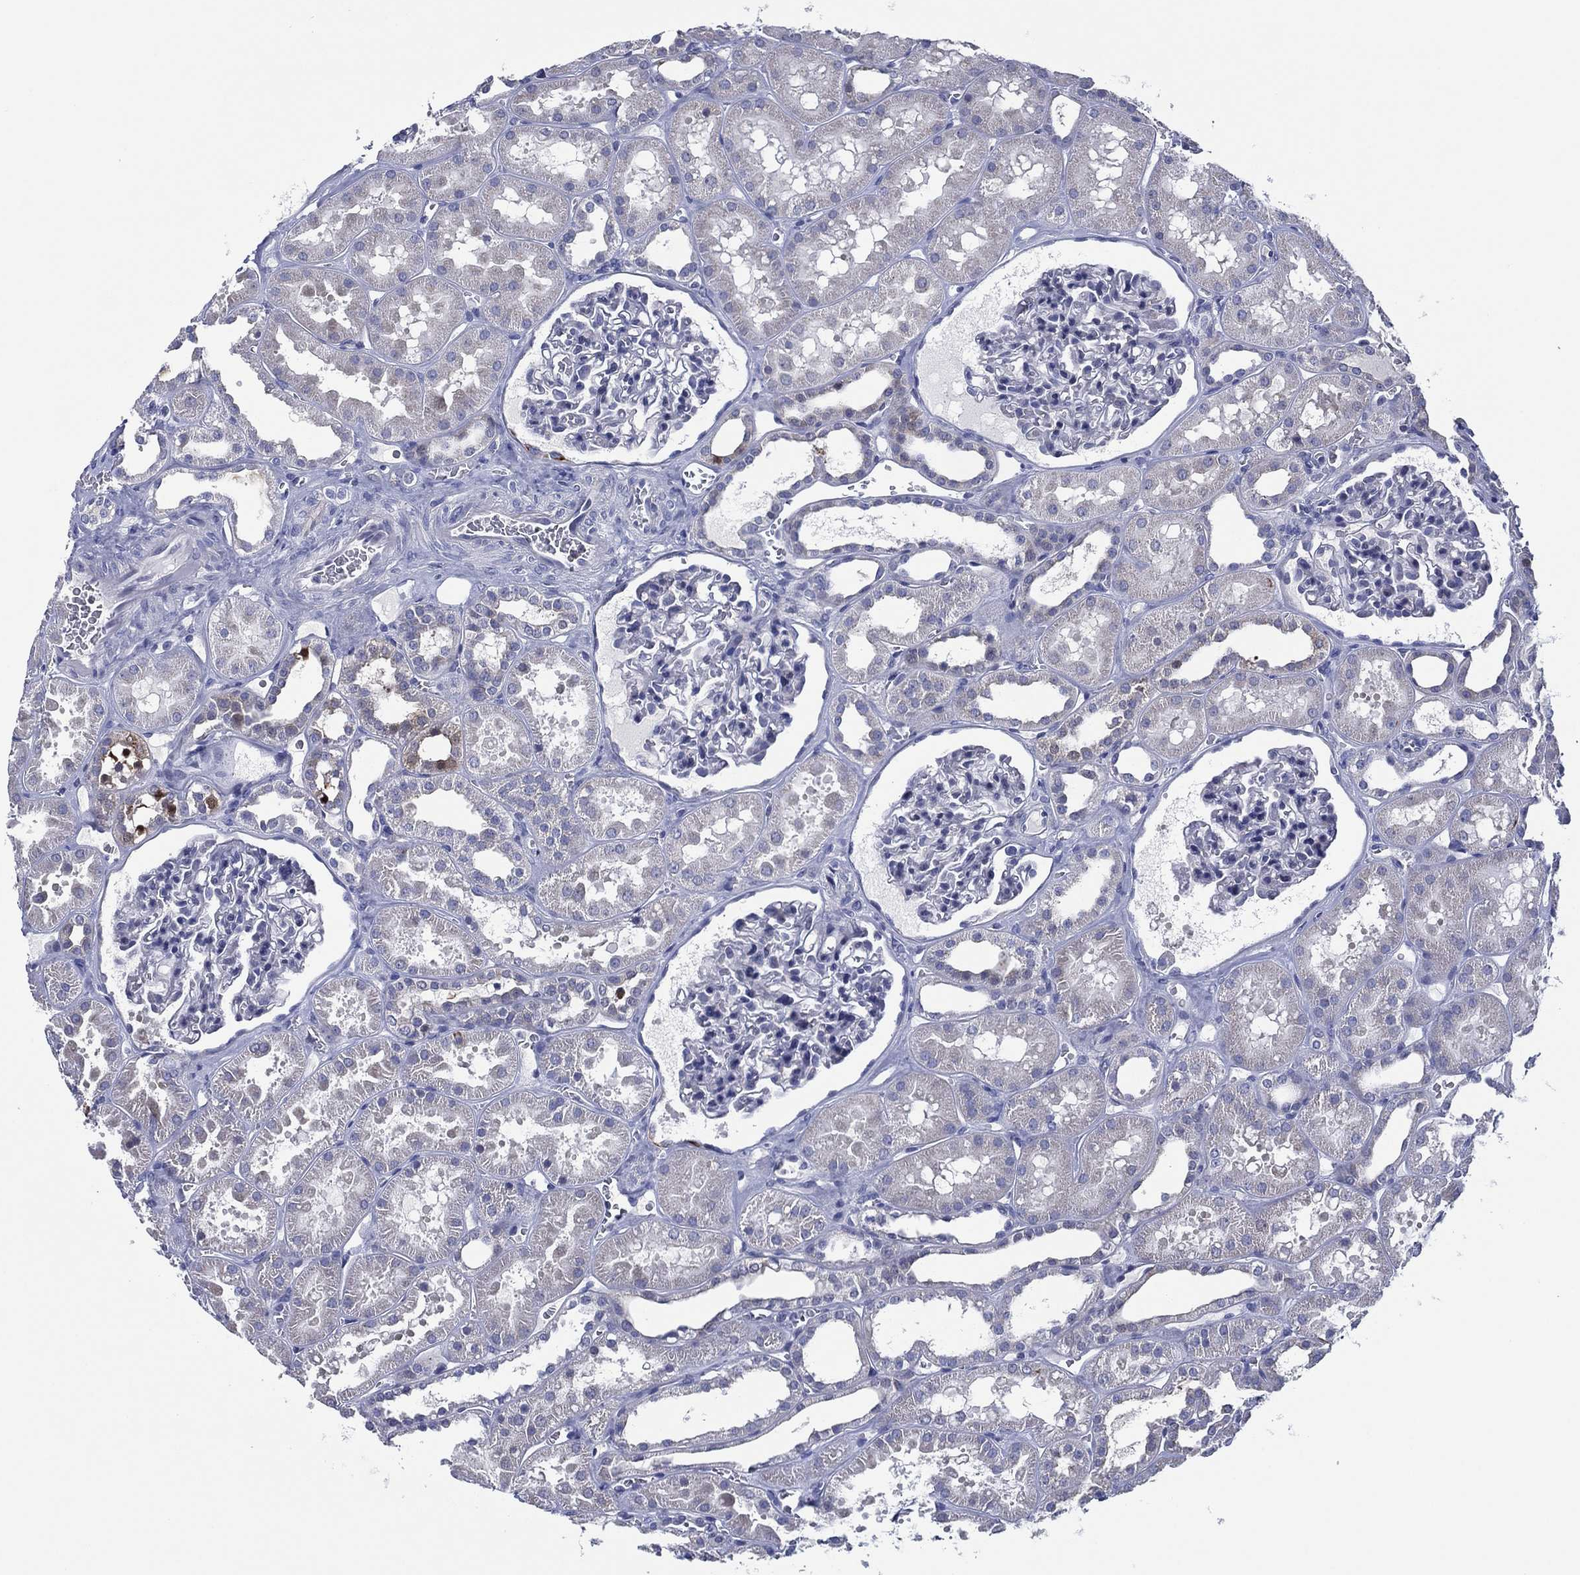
{"staining": {"intensity": "negative", "quantity": "none", "location": "none"}, "tissue": "kidney", "cell_type": "Cells in glomeruli", "image_type": "normal", "snomed": [{"axis": "morphology", "description": "Normal tissue, NOS"}, {"axis": "topography", "description": "Kidney"}], "caption": "Immunohistochemical staining of benign human kidney demonstrates no significant expression in cells in glomeruli. Brightfield microscopy of IHC stained with DAB (brown) and hematoxylin (blue), captured at high magnification.", "gene": "TRIM31", "patient": {"sex": "female", "age": 41}}